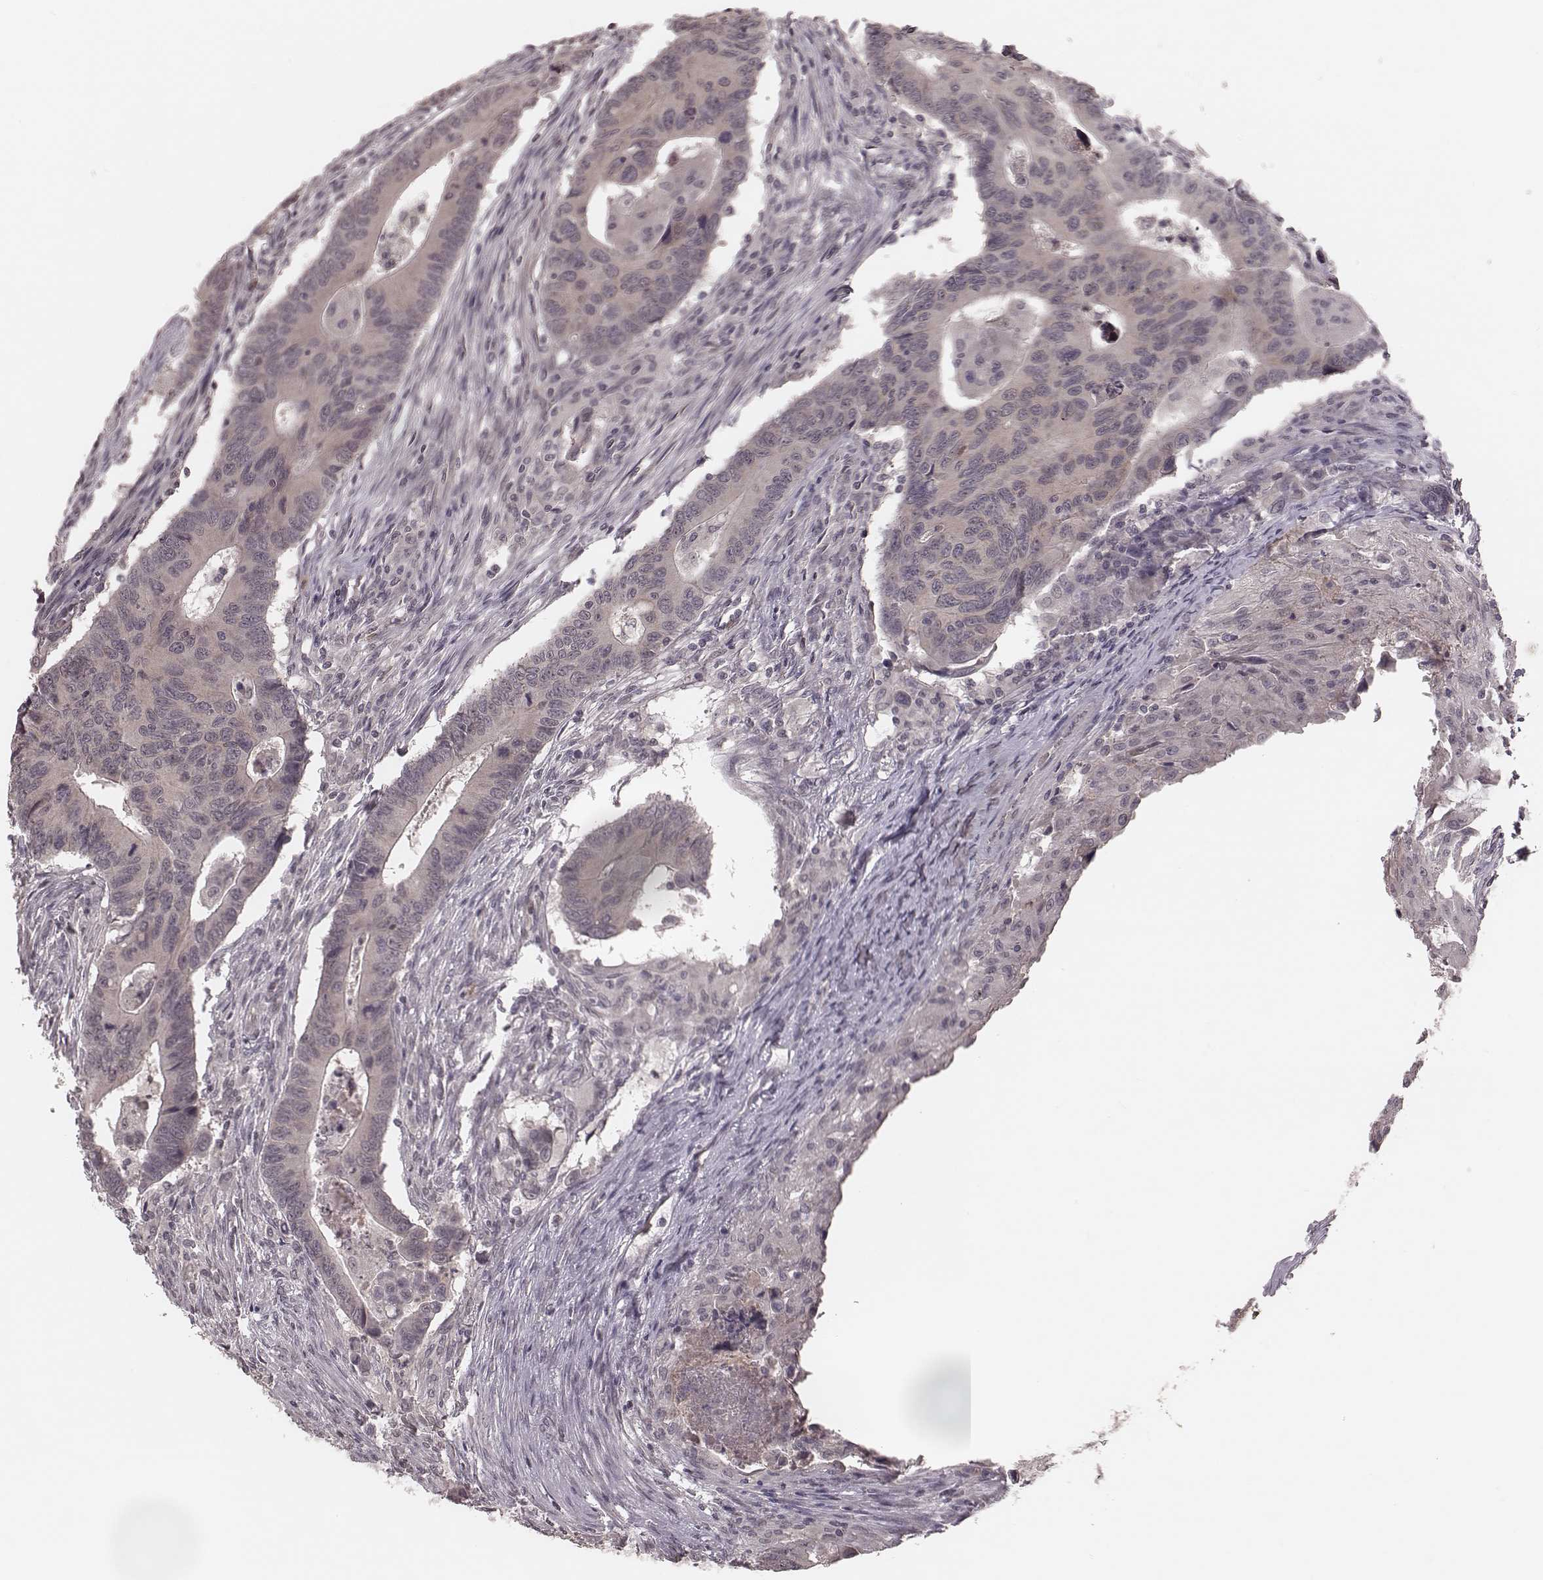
{"staining": {"intensity": "negative", "quantity": "none", "location": "none"}, "tissue": "colorectal cancer", "cell_type": "Tumor cells", "image_type": "cancer", "snomed": [{"axis": "morphology", "description": "Adenocarcinoma, NOS"}, {"axis": "topography", "description": "Rectum"}], "caption": "A high-resolution micrograph shows immunohistochemistry staining of adenocarcinoma (colorectal), which demonstrates no significant expression in tumor cells. The staining is performed using DAB brown chromogen with nuclei counter-stained in using hematoxylin.", "gene": "IL5", "patient": {"sex": "male", "age": 67}}